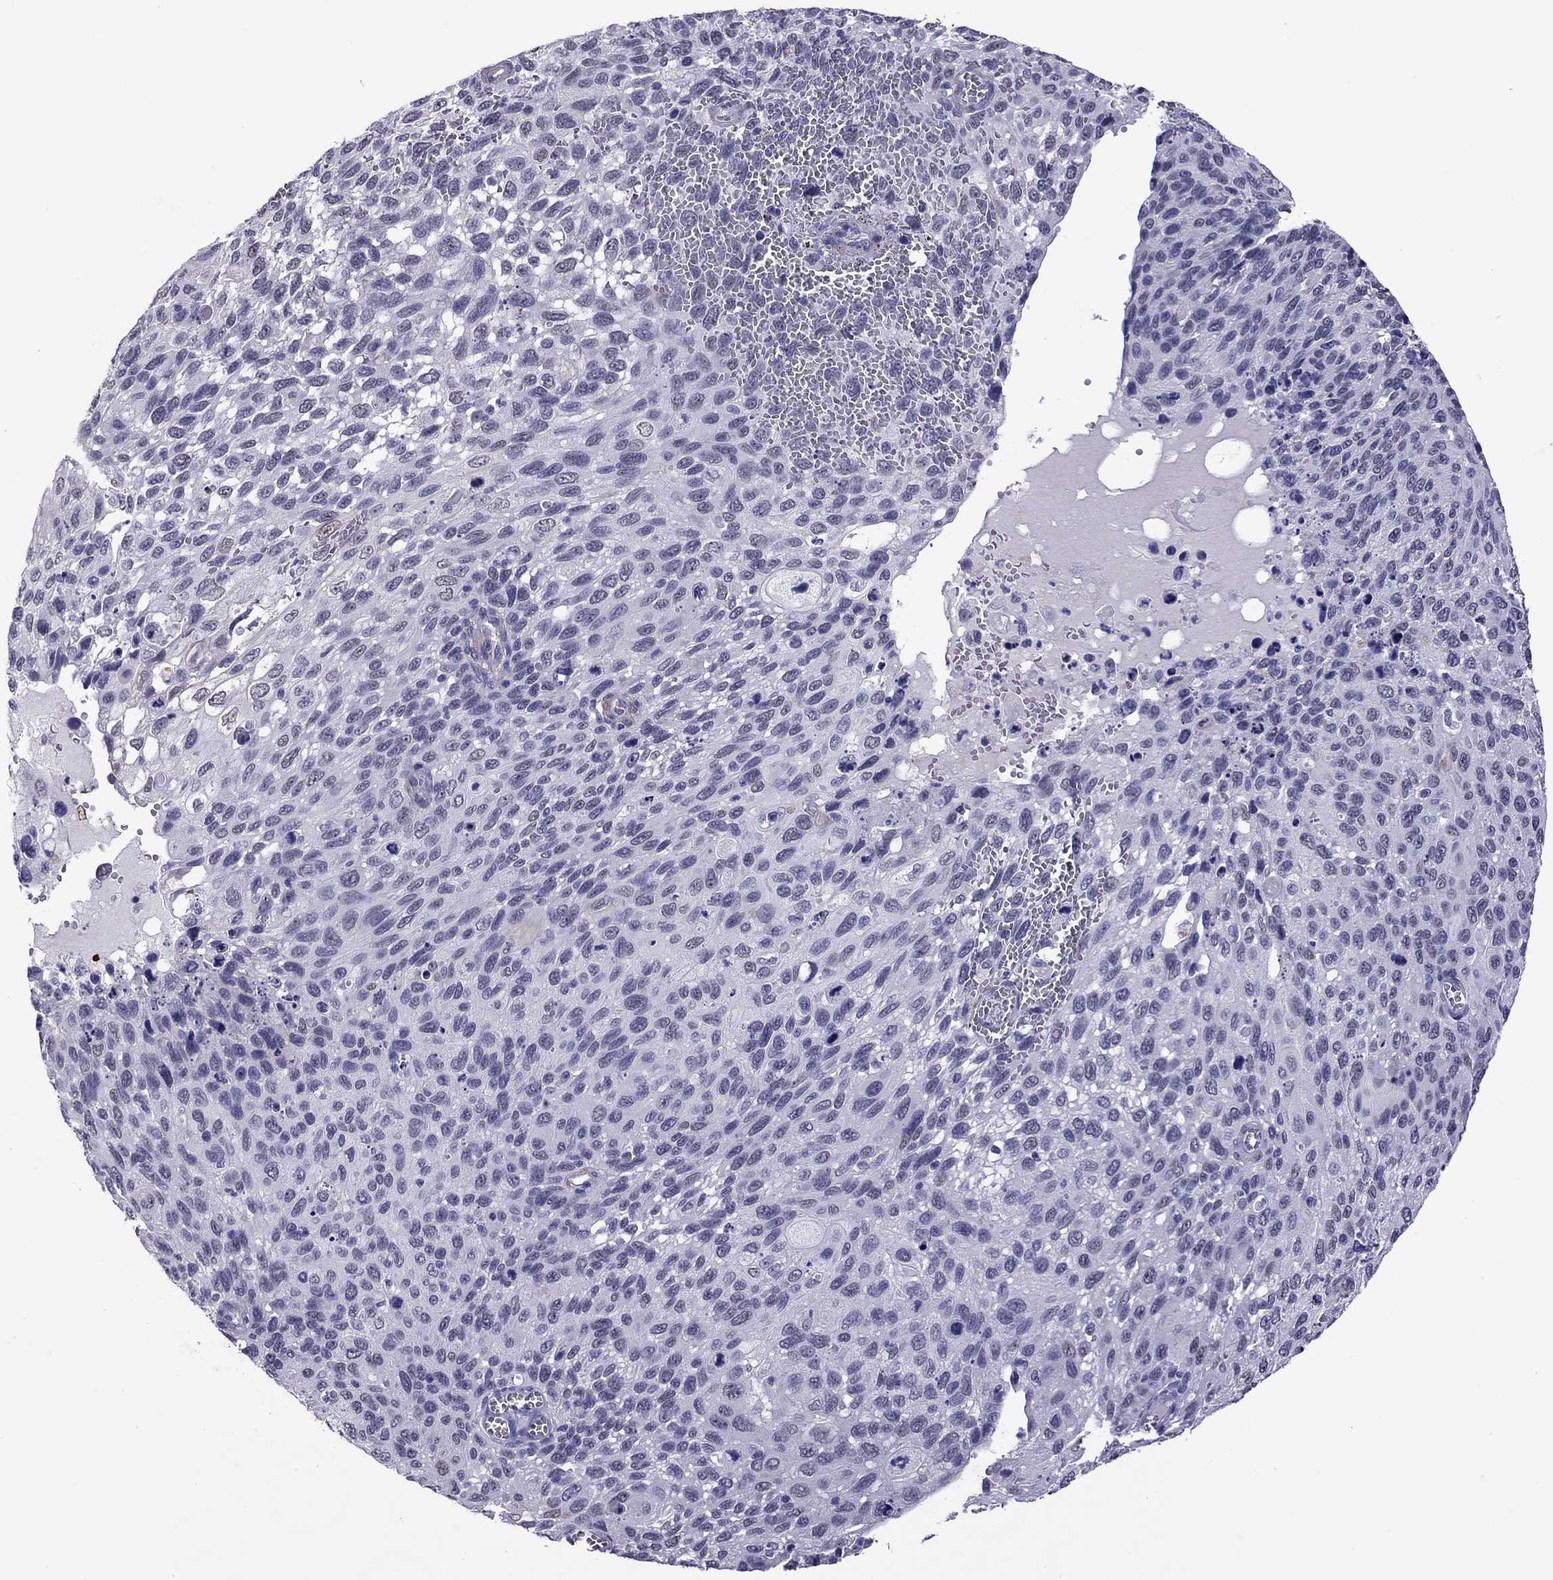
{"staining": {"intensity": "negative", "quantity": "none", "location": "none"}, "tissue": "cervical cancer", "cell_type": "Tumor cells", "image_type": "cancer", "snomed": [{"axis": "morphology", "description": "Squamous cell carcinoma, NOS"}, {"axis": "topography", "description": "Cervix"}], "caption": "The image displays no staining of tumor cells in cervical cancer (squamous cell carcinoma). (DAB (3,3'-diaminobenzidine) IHC visualized using brightfield microscopy, high magnification).", "gene": "CHRNA5", "patient": {"sex": "female", "age": 70}}